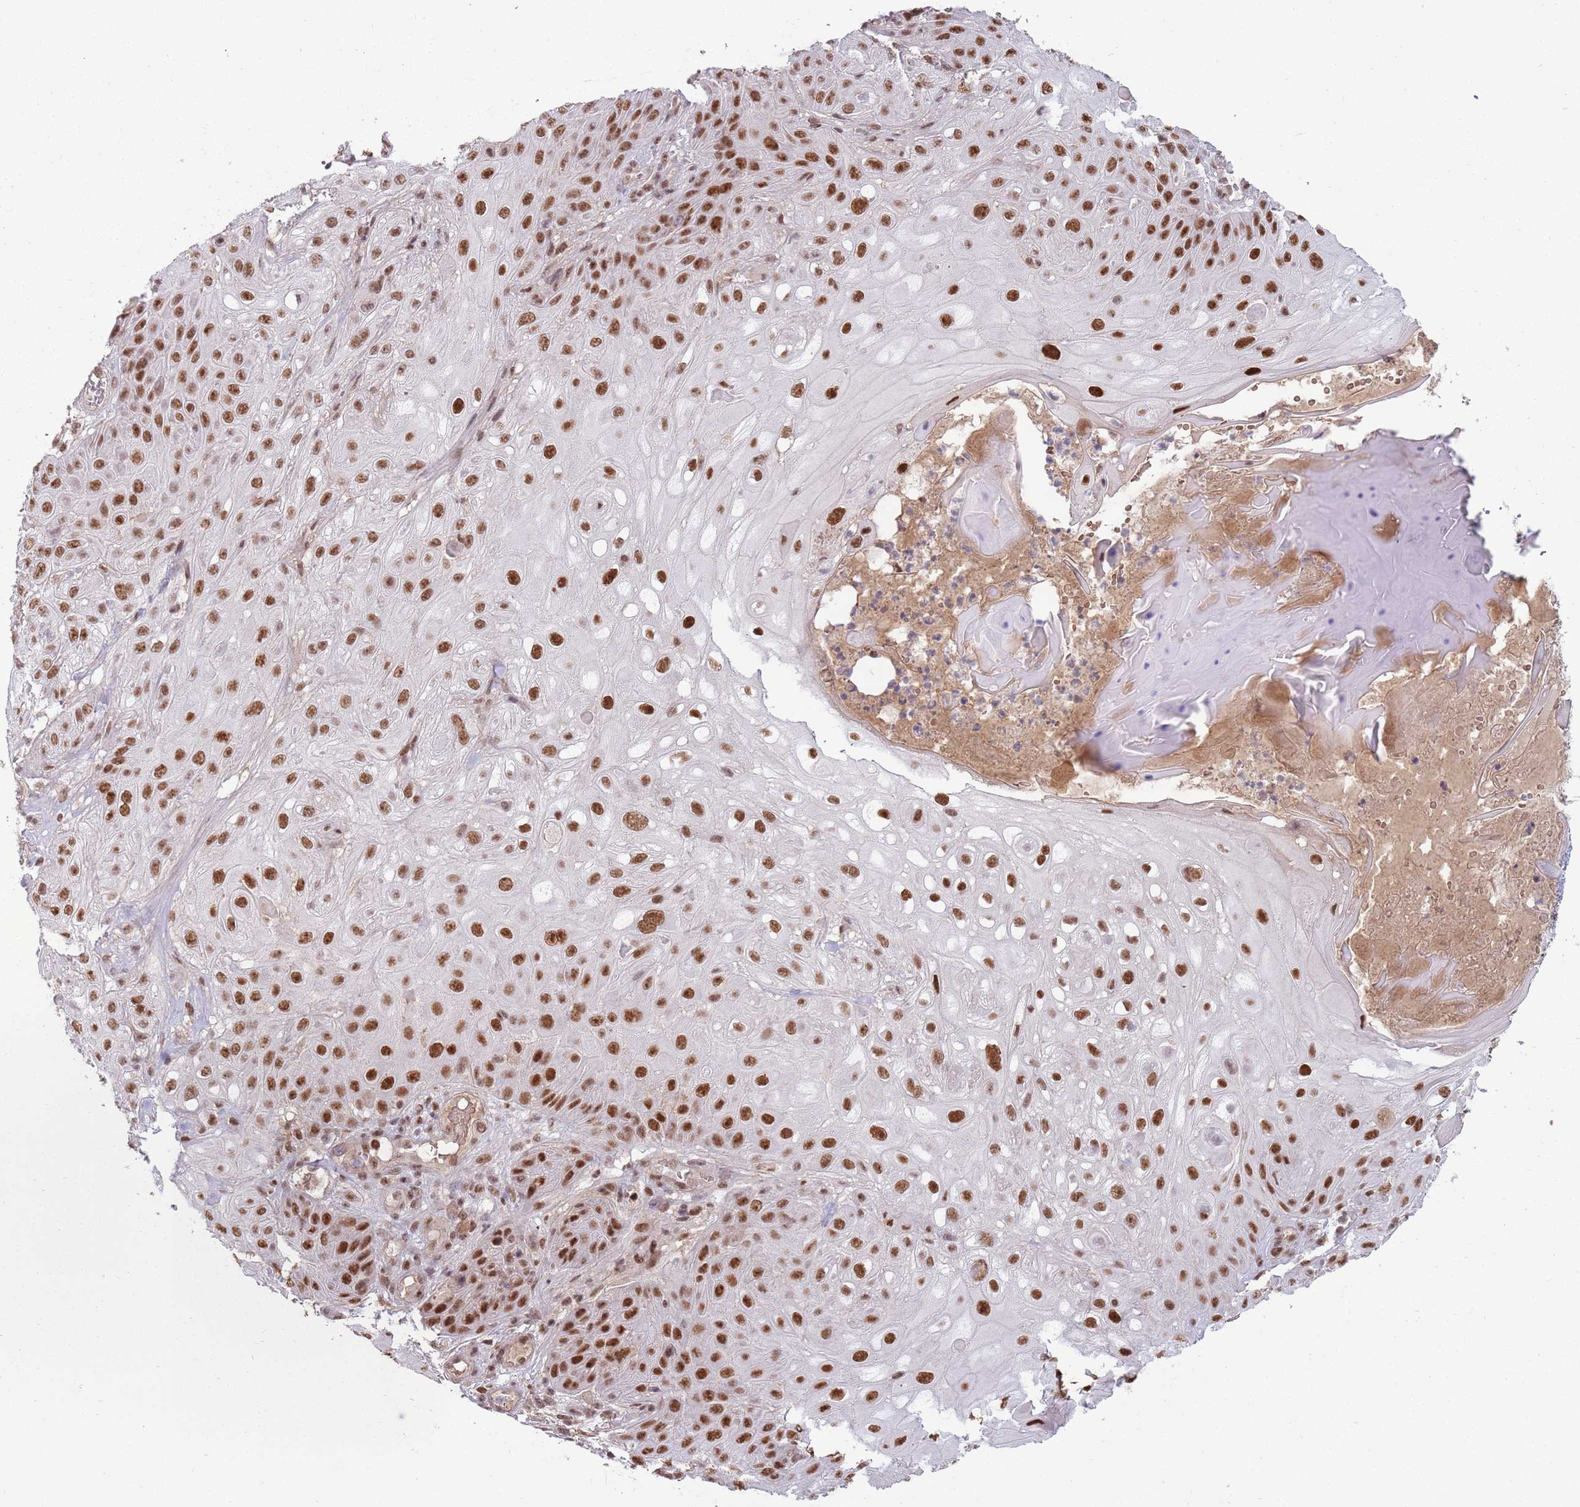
{"staining": {"intensity": "strong", "quantity": ">75%", "location": "nuclear"}, "tissue": "skin cancer", "cell_type": "Tumor cells", "image_type": "cancer", "snomed": [{"axis": "morphology", "description": "Normal tissue, NOS"}, {"axis": "morphology", "description": "Squamous cell carcinoma, NOS"}, {"axis": "topography", "description": "Skin"}, {"axis": "topography", "description": "Cartilage tissue"}], "caption": "Protein expression by IHC shows strong nuclear staining in about >75% of tumor cells in squamous cell carcinoma (skin).", "gene": "ZBTB7A", "patient": {"sex": "female", "age": 79}}